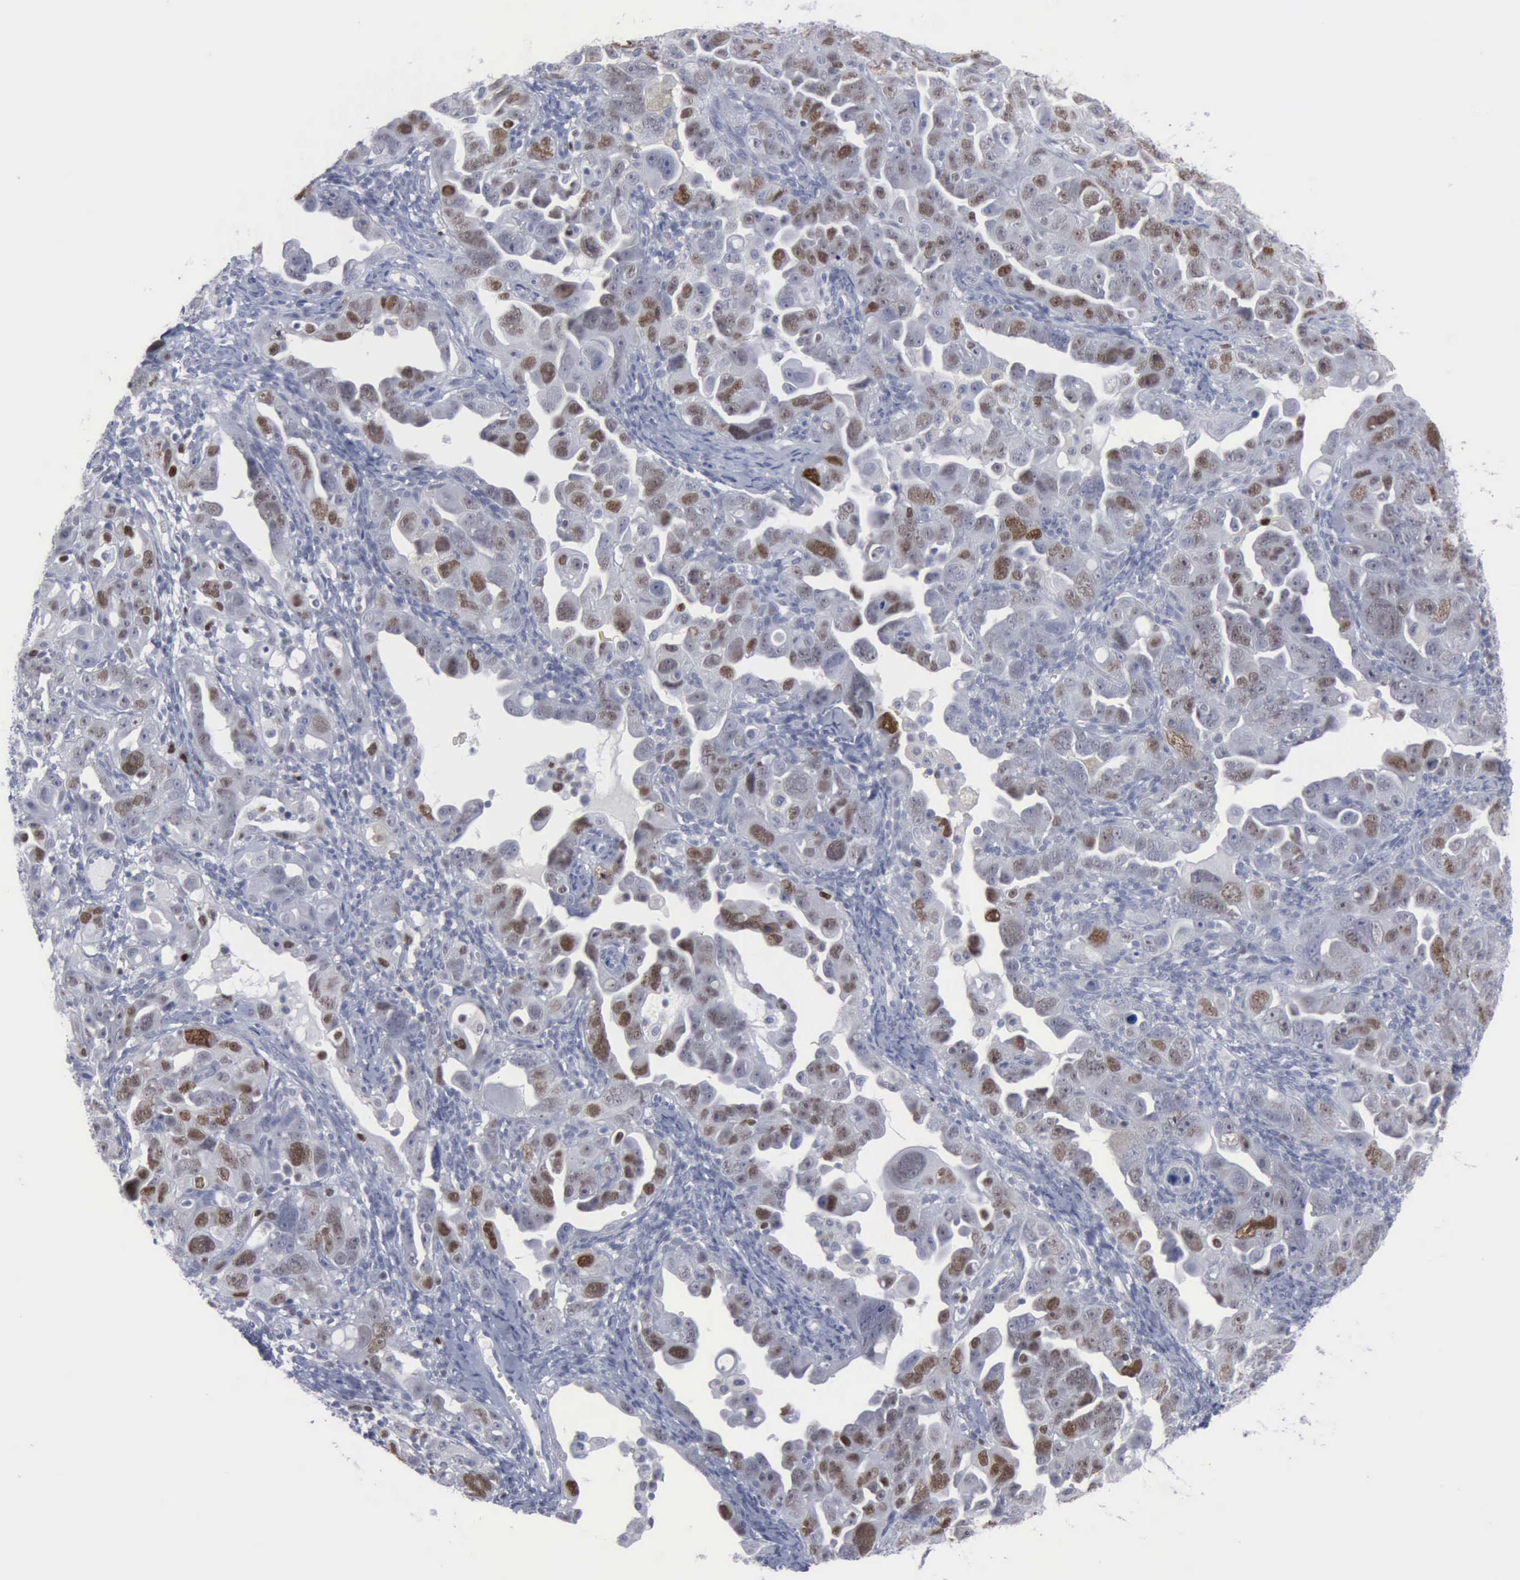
{"staining": {"intensity": "moderate", "quantity": "25%-75%", "location": "nuclear"}, "tissue": "ovarian cancer", "cell_type": "Tumor cells", "image_type": "cancer", "snomed": [{"axis": "morphology", "description": "Cystadenocarcinoma, serous, NOS"}, {"axis": "topography", "description": "Ovary"}], "caption": "An immunohistochemistry image of neoplastic tissue is shown. Protein staining in brown labels moderate nuclear positivity in ovarian cancer within tumor cells.", "gene": "MCM5", "patient": {"sex": "female", "age": 66}}